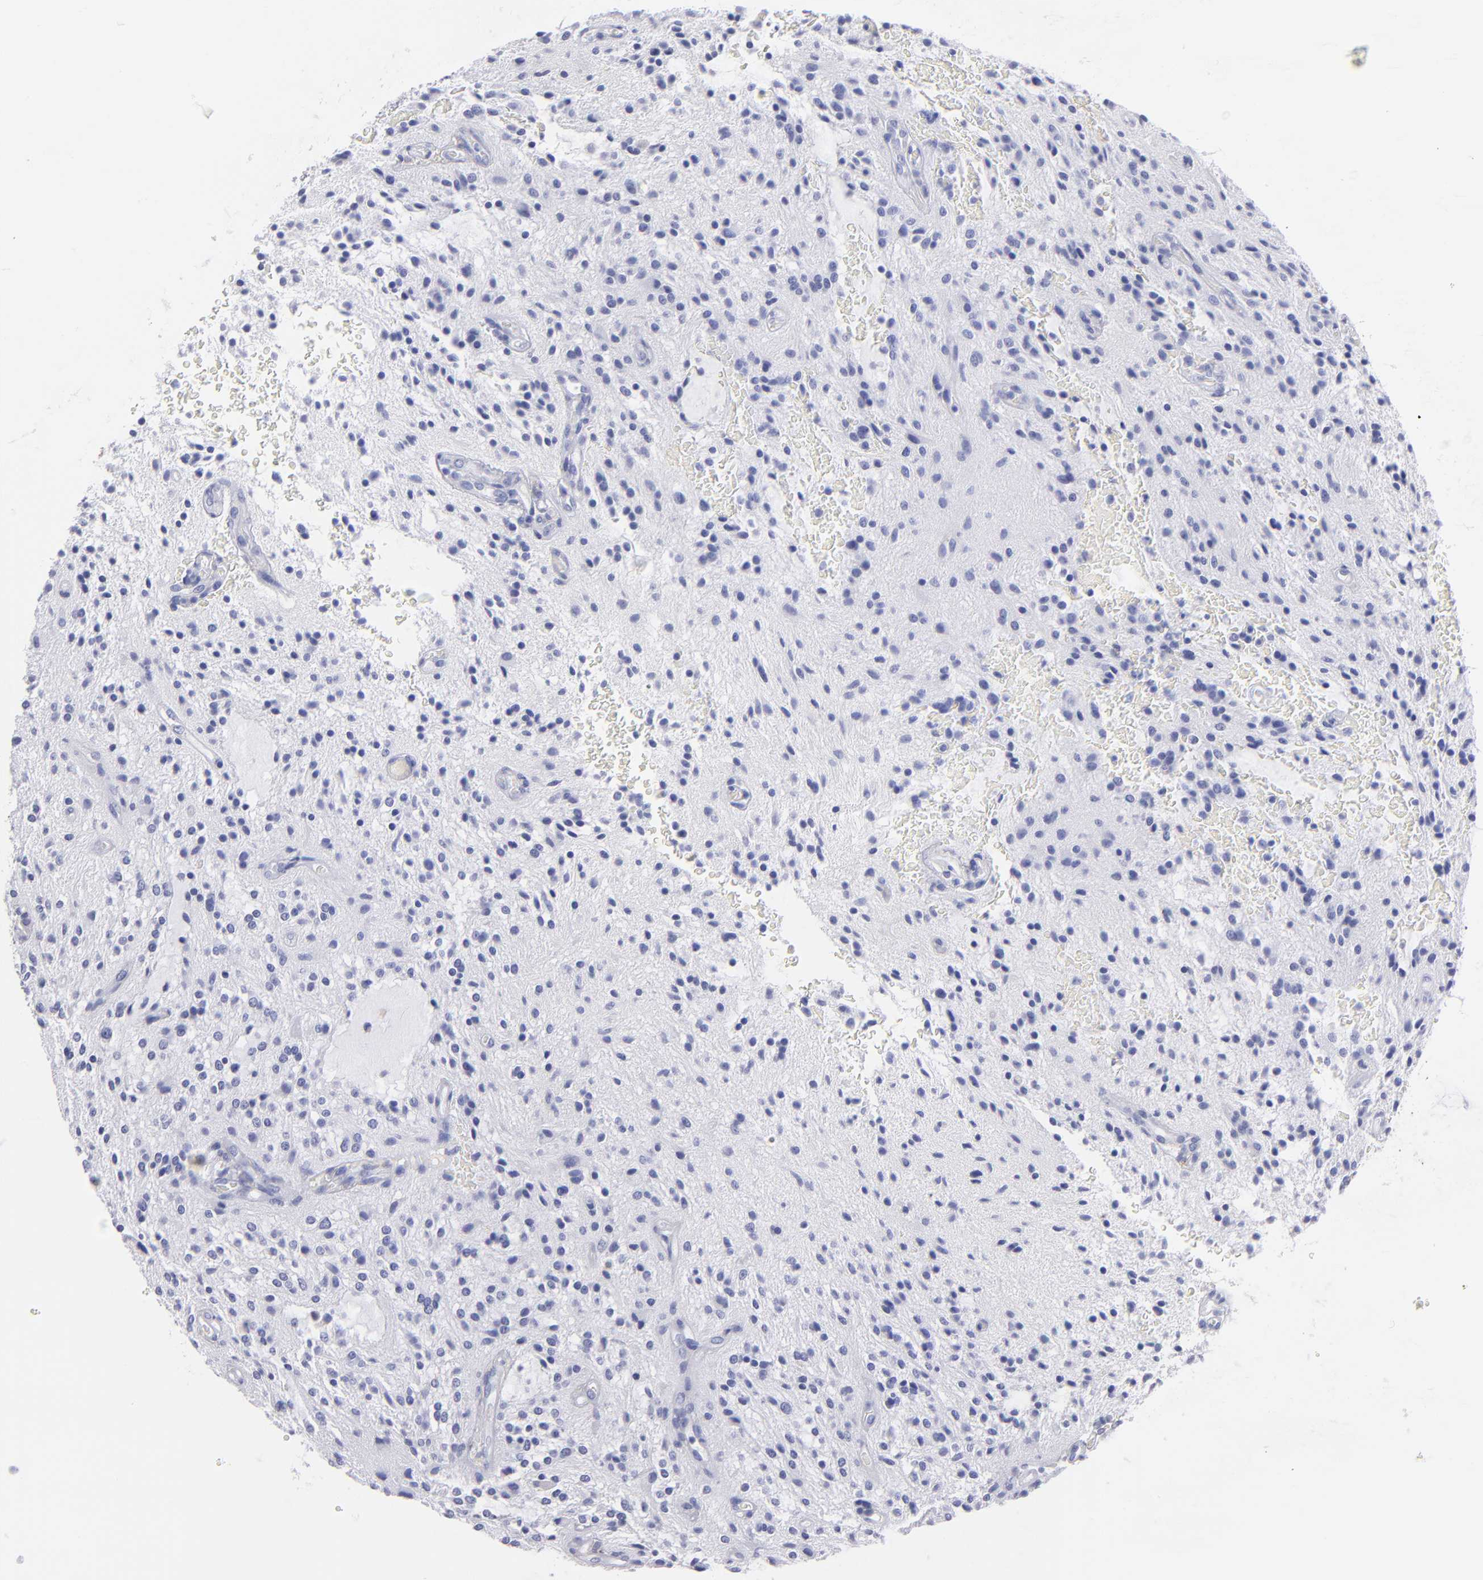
{"staining": {"intensity": "negative", "quantity": "none", "location": "none"}, "tissue": "glioma", "cell_type": "Tumor cells", "image_type": "cancer", "snomed": [{"axis": "morphology", "description": "Glioma, malignant, NOS"}, {"axis": "topography", "description": "Cerebellum"}], "caption": "Micrograph shows no significant protein positivity in tumor cells of glioma. The staining is performed using DAB brown chromogen with nuclei counter-stained in using hematoxylin.", "gene": "MB", "patient": {"sex": "female", "age": 10}}